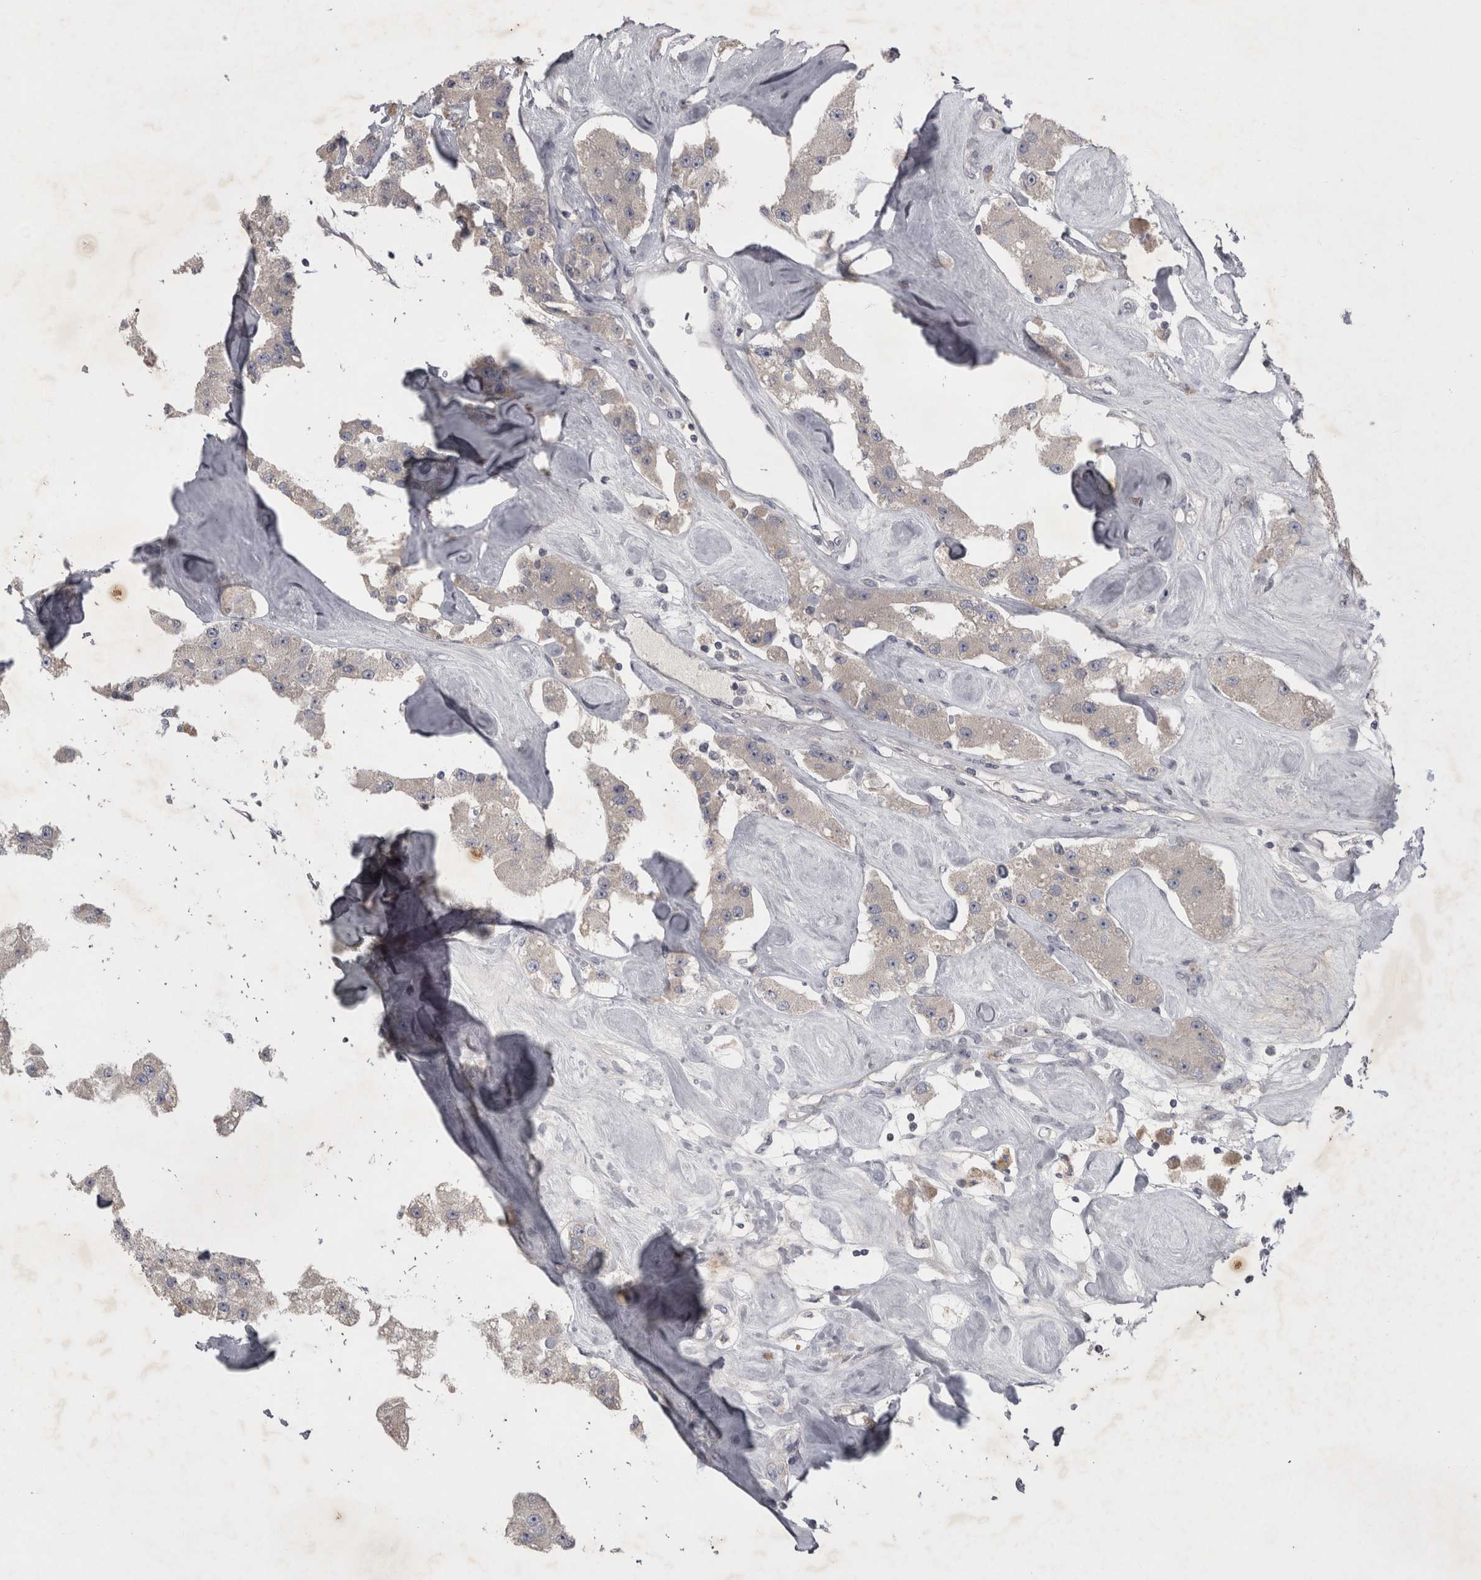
{"staining": {"intensity": "negative", "quantity": "none", "location": "none"}, "tissue": "carcinoid", "cell_type": "Tumor cells", "image_type": "cancer", "snomed": [{"axis": "morphology", "description": "Carcinoid, malignant, NOS"}, {"axis": "topography", "description": "Pancreas"}], "caption": "Malignant carcinoid stained for a protein using immunohistochemistry (IHC) exhibits no positivity tumor cells.", "gene": "ENPP7", "patient": {"sex": "male", "age": 41}}